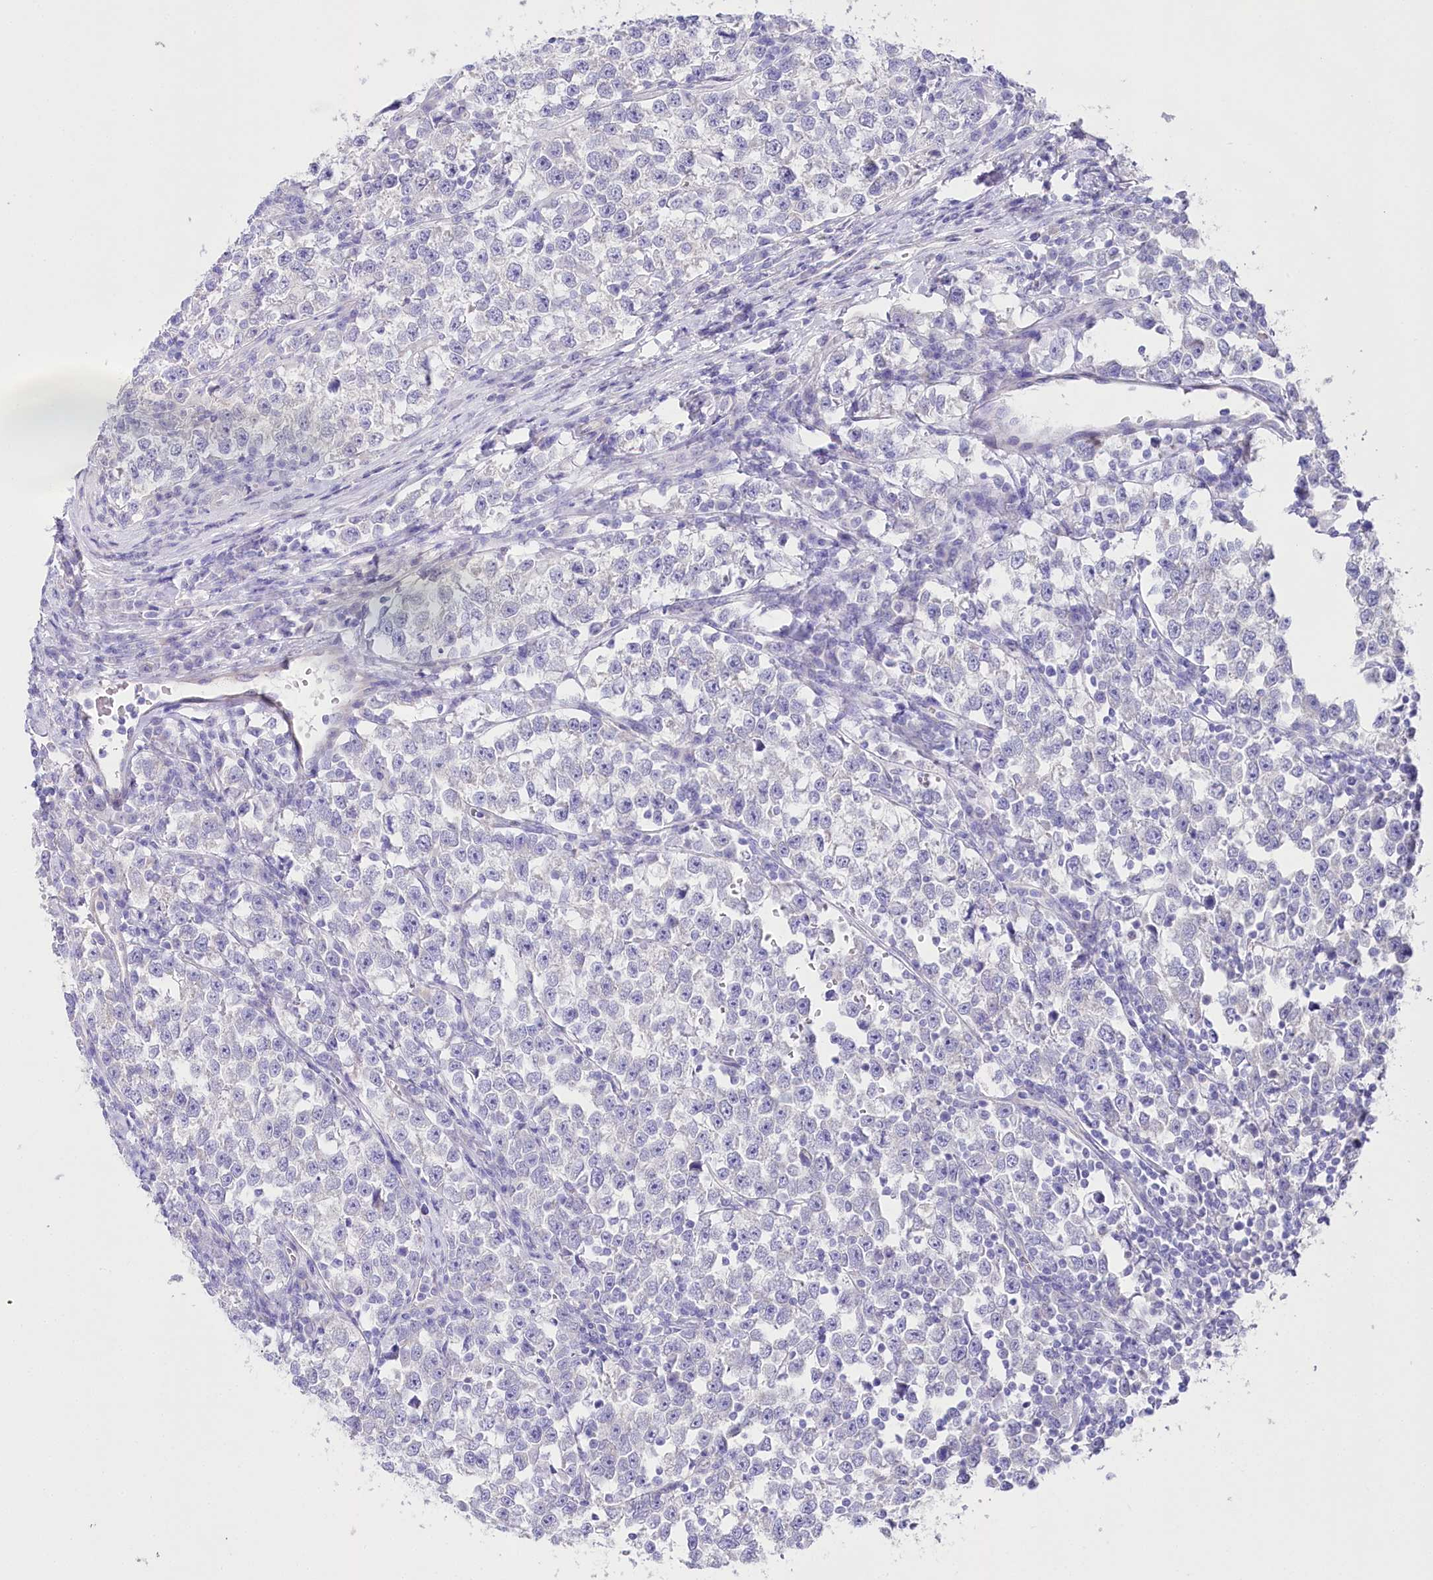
{"staining": {"intensity": "negative", "quantity": "none", "location": "none"}, "tissue": "testis cancer", "cell_type": "Tumor cells", "image_type": "cancer", "snomed": [{"axis": "morphology", "description": "Normal tissue, NOS"}, {"axis": "morphology", "description": "Seminoma, NOS"}, {"axis": "topography", "description": "Testis"}], "caption": "Tumor cells are negative for protein expression in human testis cancer (seminoma).", "gene": "CSN3", "patient": {"sex": "male", "age": 43}}